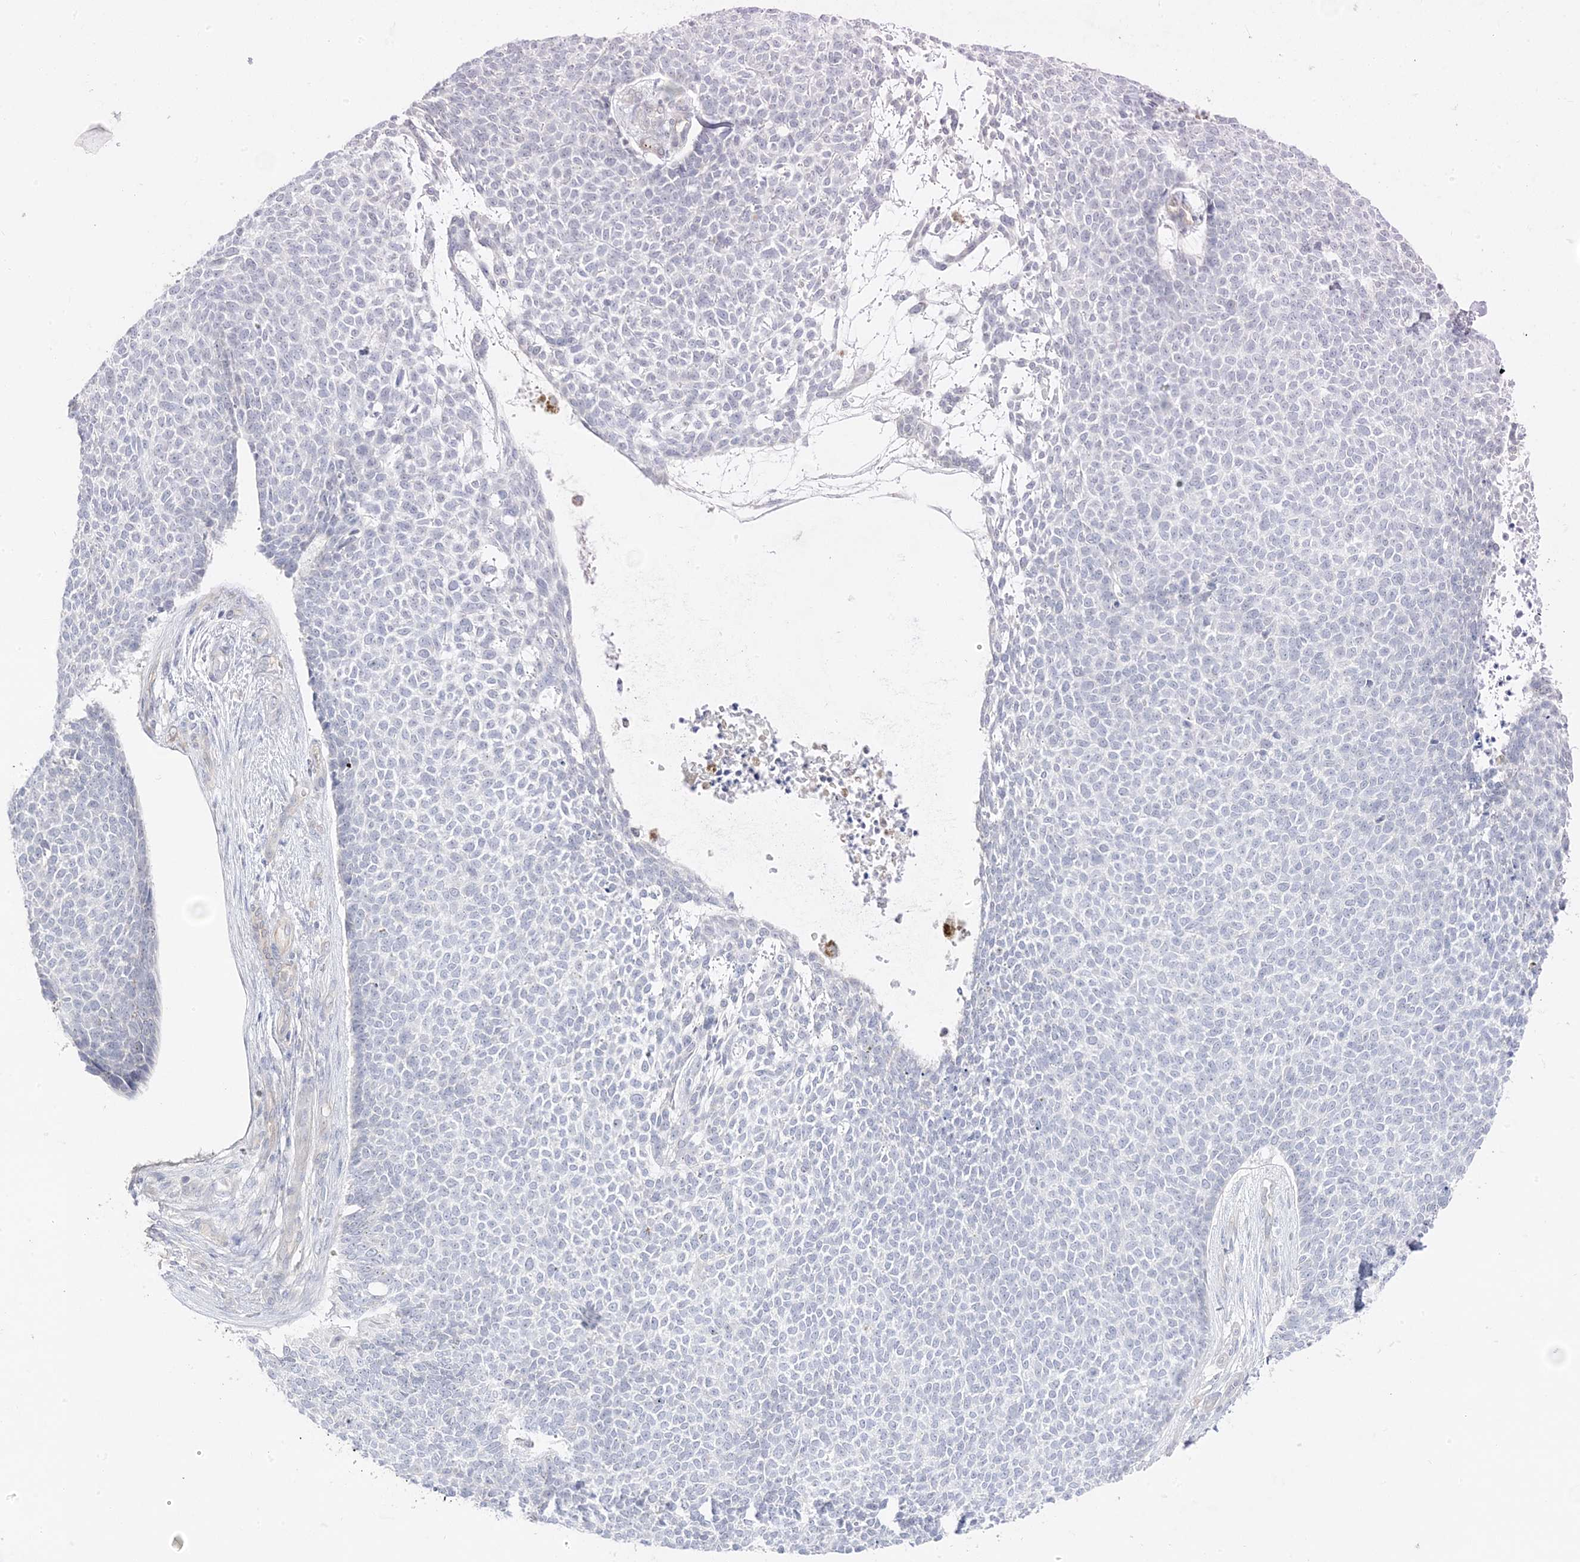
{"staining": {"intensity": "negative", "quantity": "none", "location": "none"}, "tissue": "skin cancer", "cell_type": "Tumor cells", "image_type": "cancer", "snomed": [{"axis": "morphology", "description": "Basal cell carcinoma"}, {"axis": "topography", "description": "Skin"}], "caption": "Skin cancer (basal cell carcinoma) stained for a protein using immunohistochemistry reveals no expression tumor cells.", "gene": "TRANK1", "patient": {"sex": "female", "age": 84}}